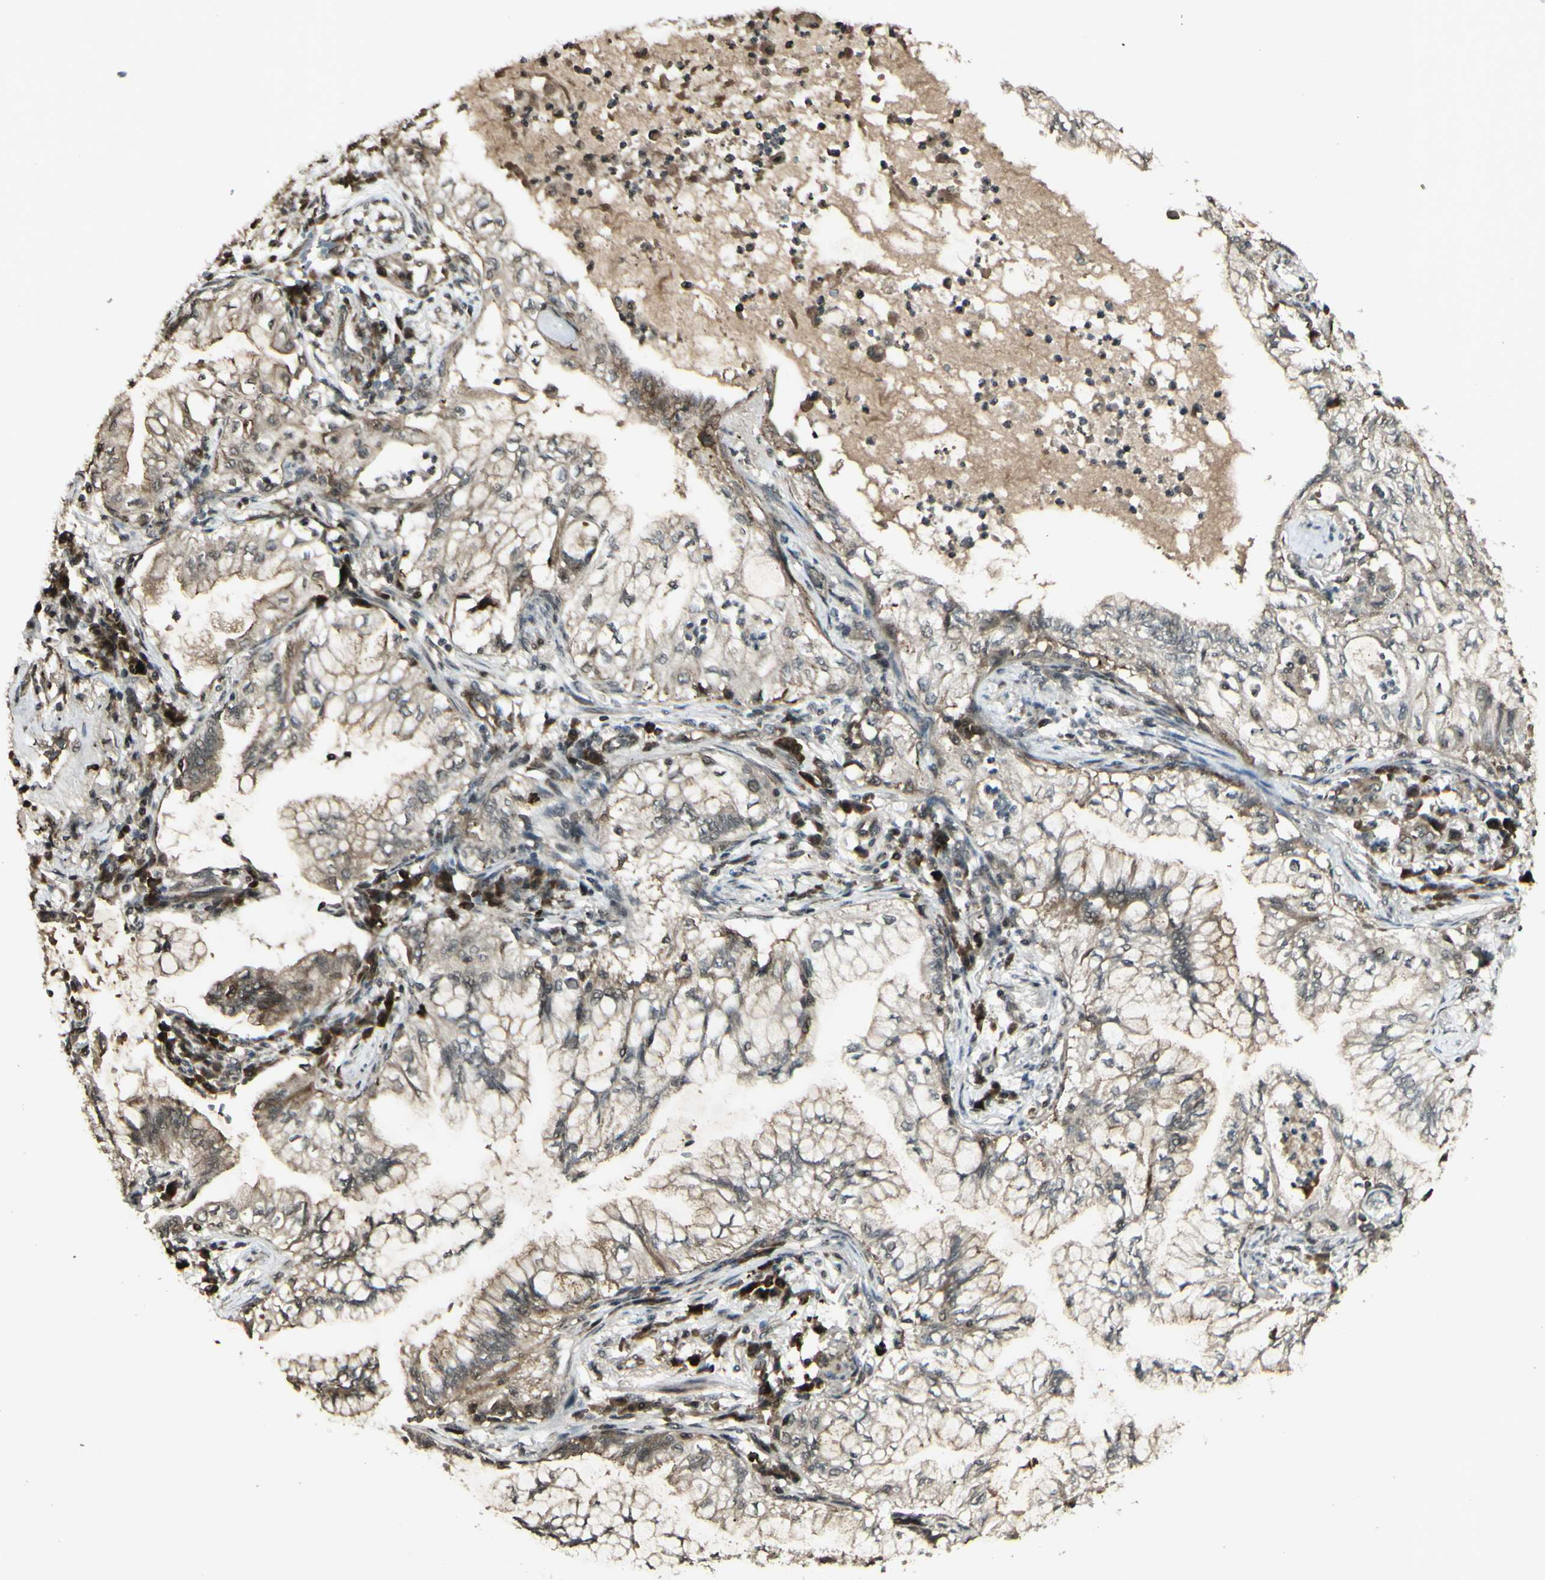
{"staining": {"intensity": "weak", "quantity": "25%-75%", "location": "cytoplasmic/membranous"}, "tissue": "lung cancer", "cell_type": "Tumor cells", "image_type": "cancer", "snomed": [{"axis": "morphology", "description": "Adenocarcinoma, NOS"}, {"axis": "topography", "description": "Lung"}], "caption": "Approximately 25%-75% of tumor cells in human lung adenocarcinoma show weak cytoplasmic/membranous protein positivity as visualized by brown immunohistochemical staining.", "gene": "BLNK", "patient": {"sex": "female", "age": 70}}